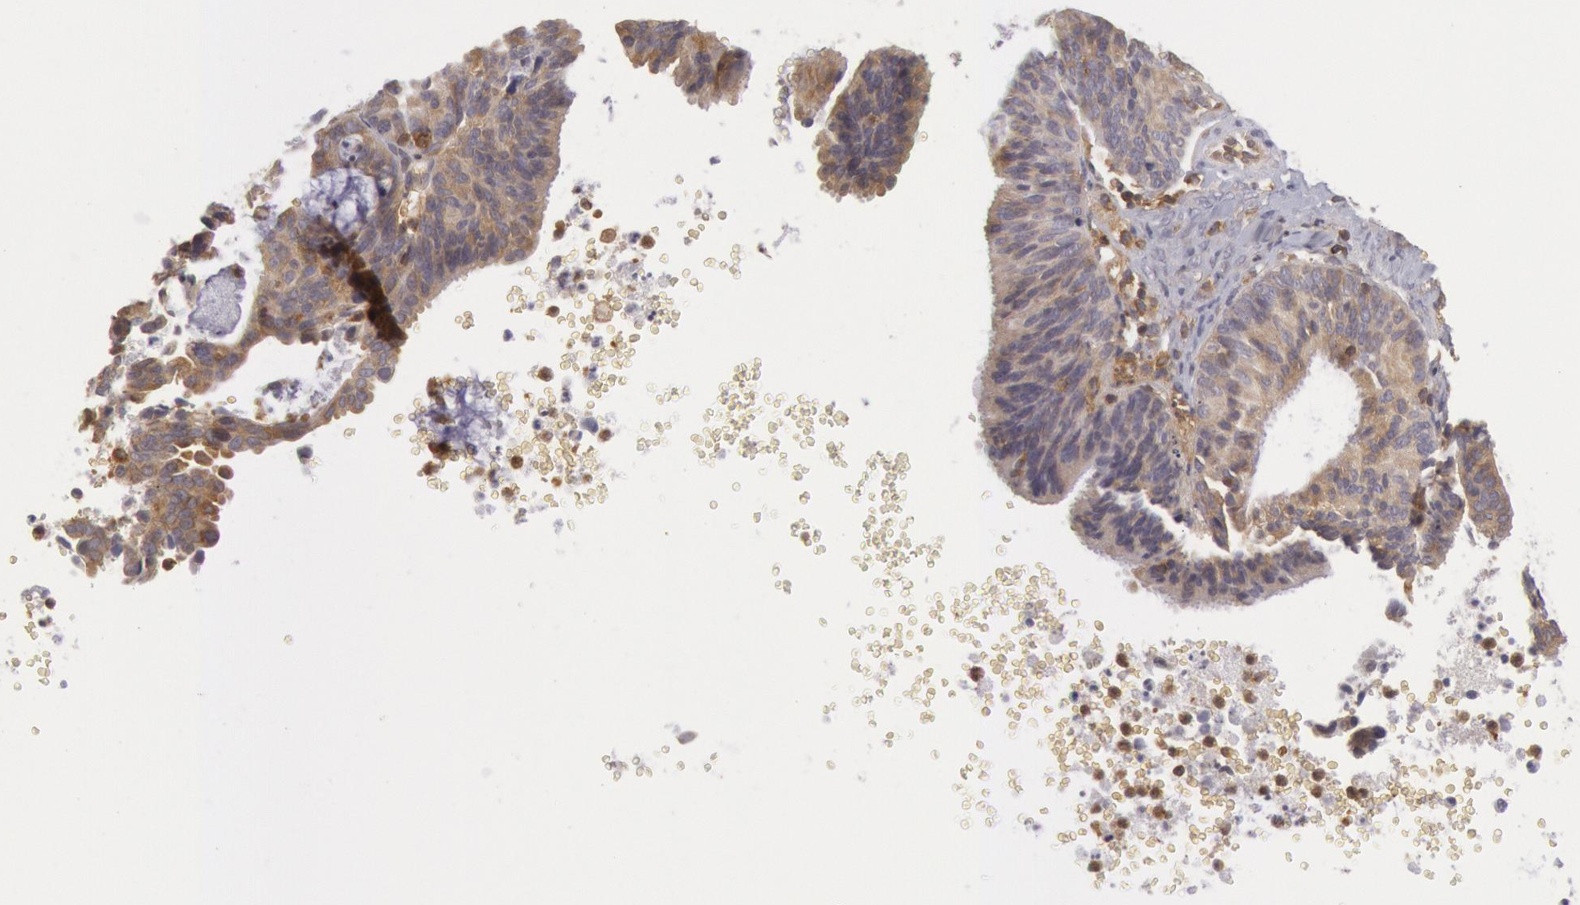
{"staining": {"intensity": "weak", "quantity": ">75%", "location": "cytoplasmic/membranous"}, "tissue": "ovarian cancer", "cell_type": "Tumor cells", "image_type": "cancer", "snomed": [{"axis": "morphology", "description": "Carcinoma, endometroid"}, {"axis": "topography", "description": "Ovary"}], "caption": "The micrograph shows a brown stain indicating the presence of a protein in the cytoplasmic/membranous of tumor cells in ovarian endometroid carcinoma.", "gene": "IKBKB", "patient": {"sex": "female", "age": 52}}